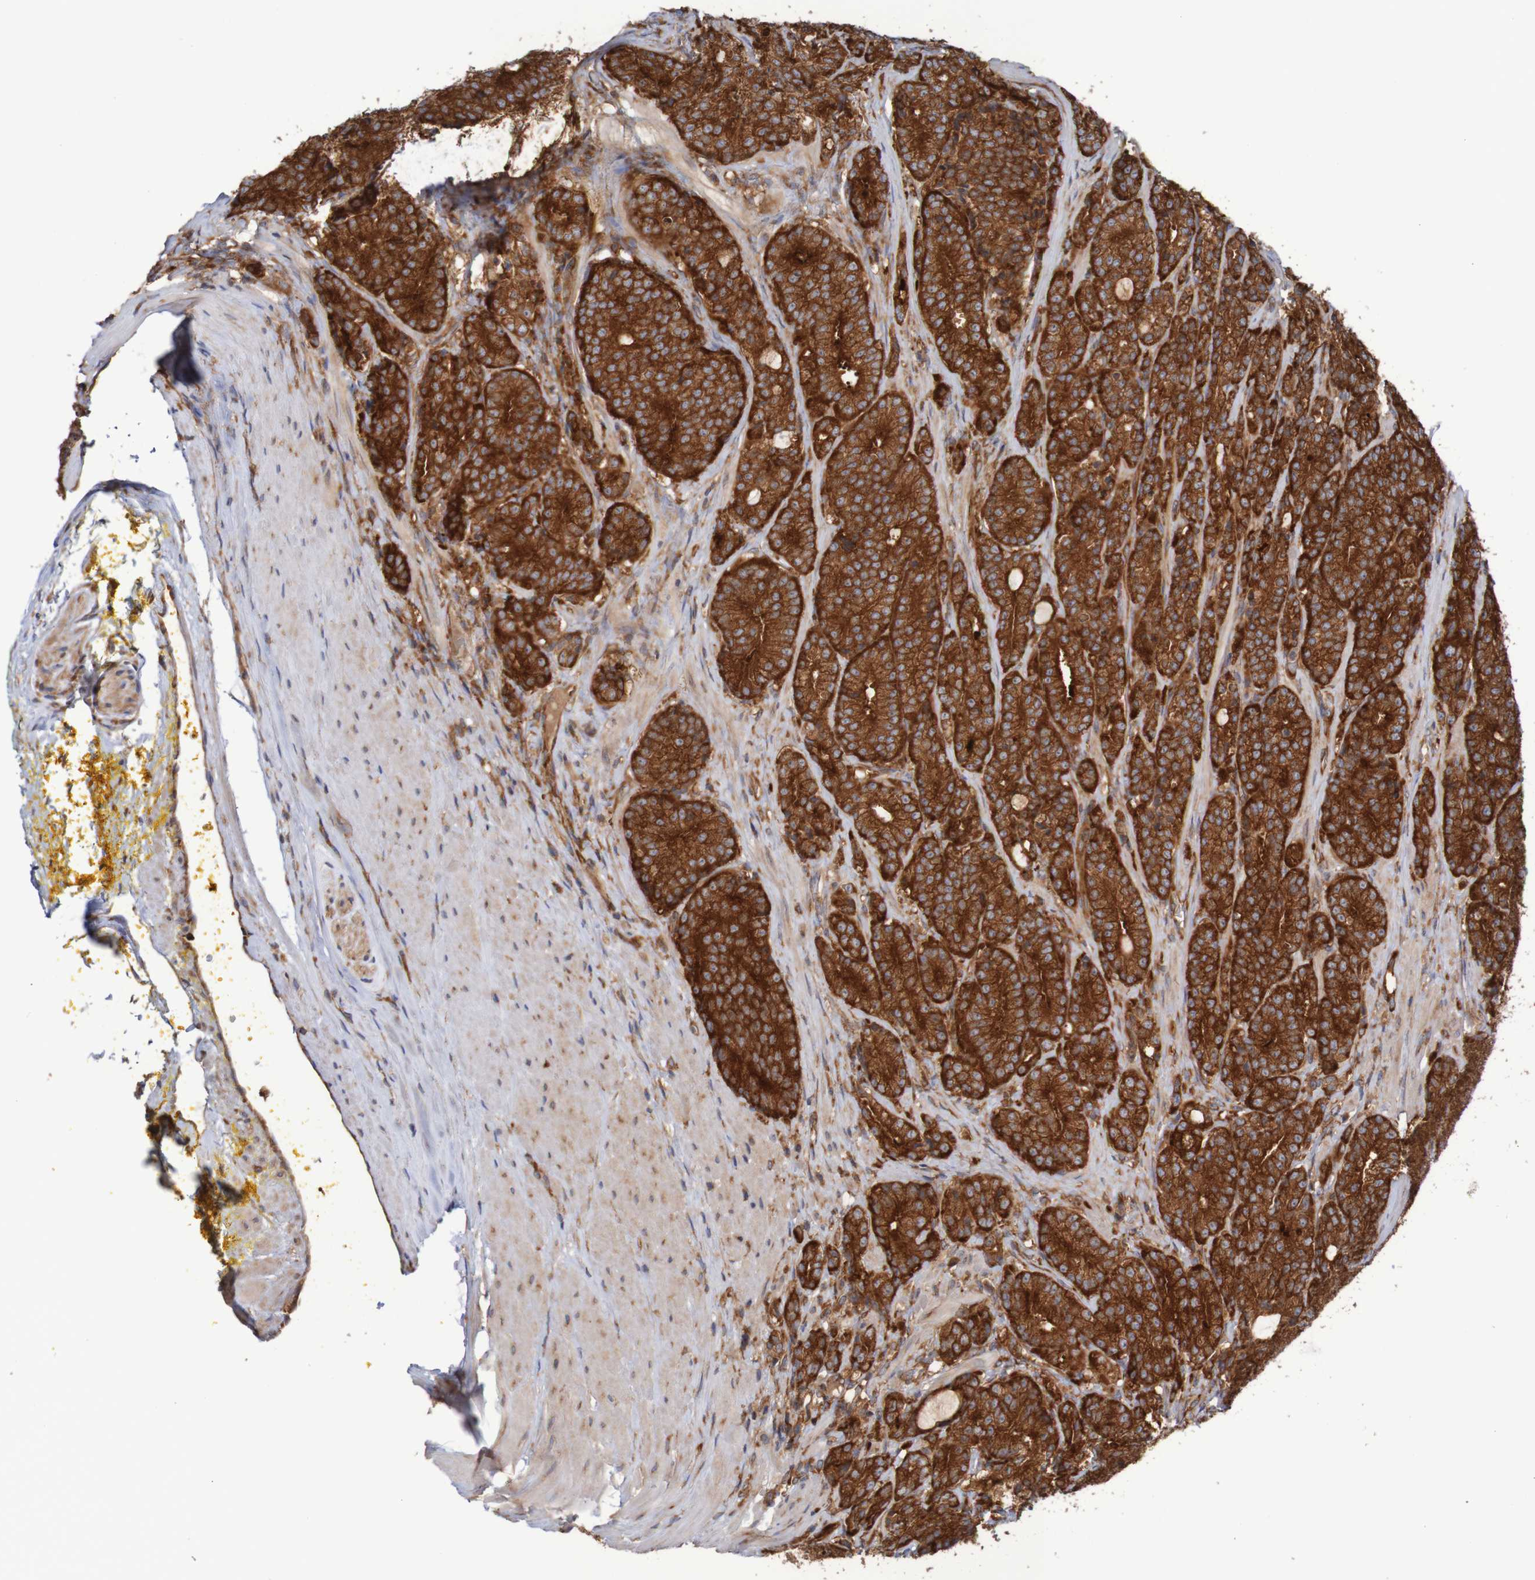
{"staining": {"intensity": "strong", "quantity": ">75%", "location": "cytoplasmic/membranous"}, "tissue": "prostate cancer", "cell_type": "Tumor cells", "image_type": "cancer", "snomed": [{"axis": "morphology", "description": "Adenocarcinoma, High grade"}, {"axis": "topography", "description": "Prostate"}], "caption": "Approximately >75% of tumor cells in adenocarcinoma (high-grade) (prostate) demonstrate strong cytoplasmic/membranous protein positivity as visualized by brown immunohistochemical staining.", "gene": "LRRC47", "patient": {"sex": "male", "age": 61}}